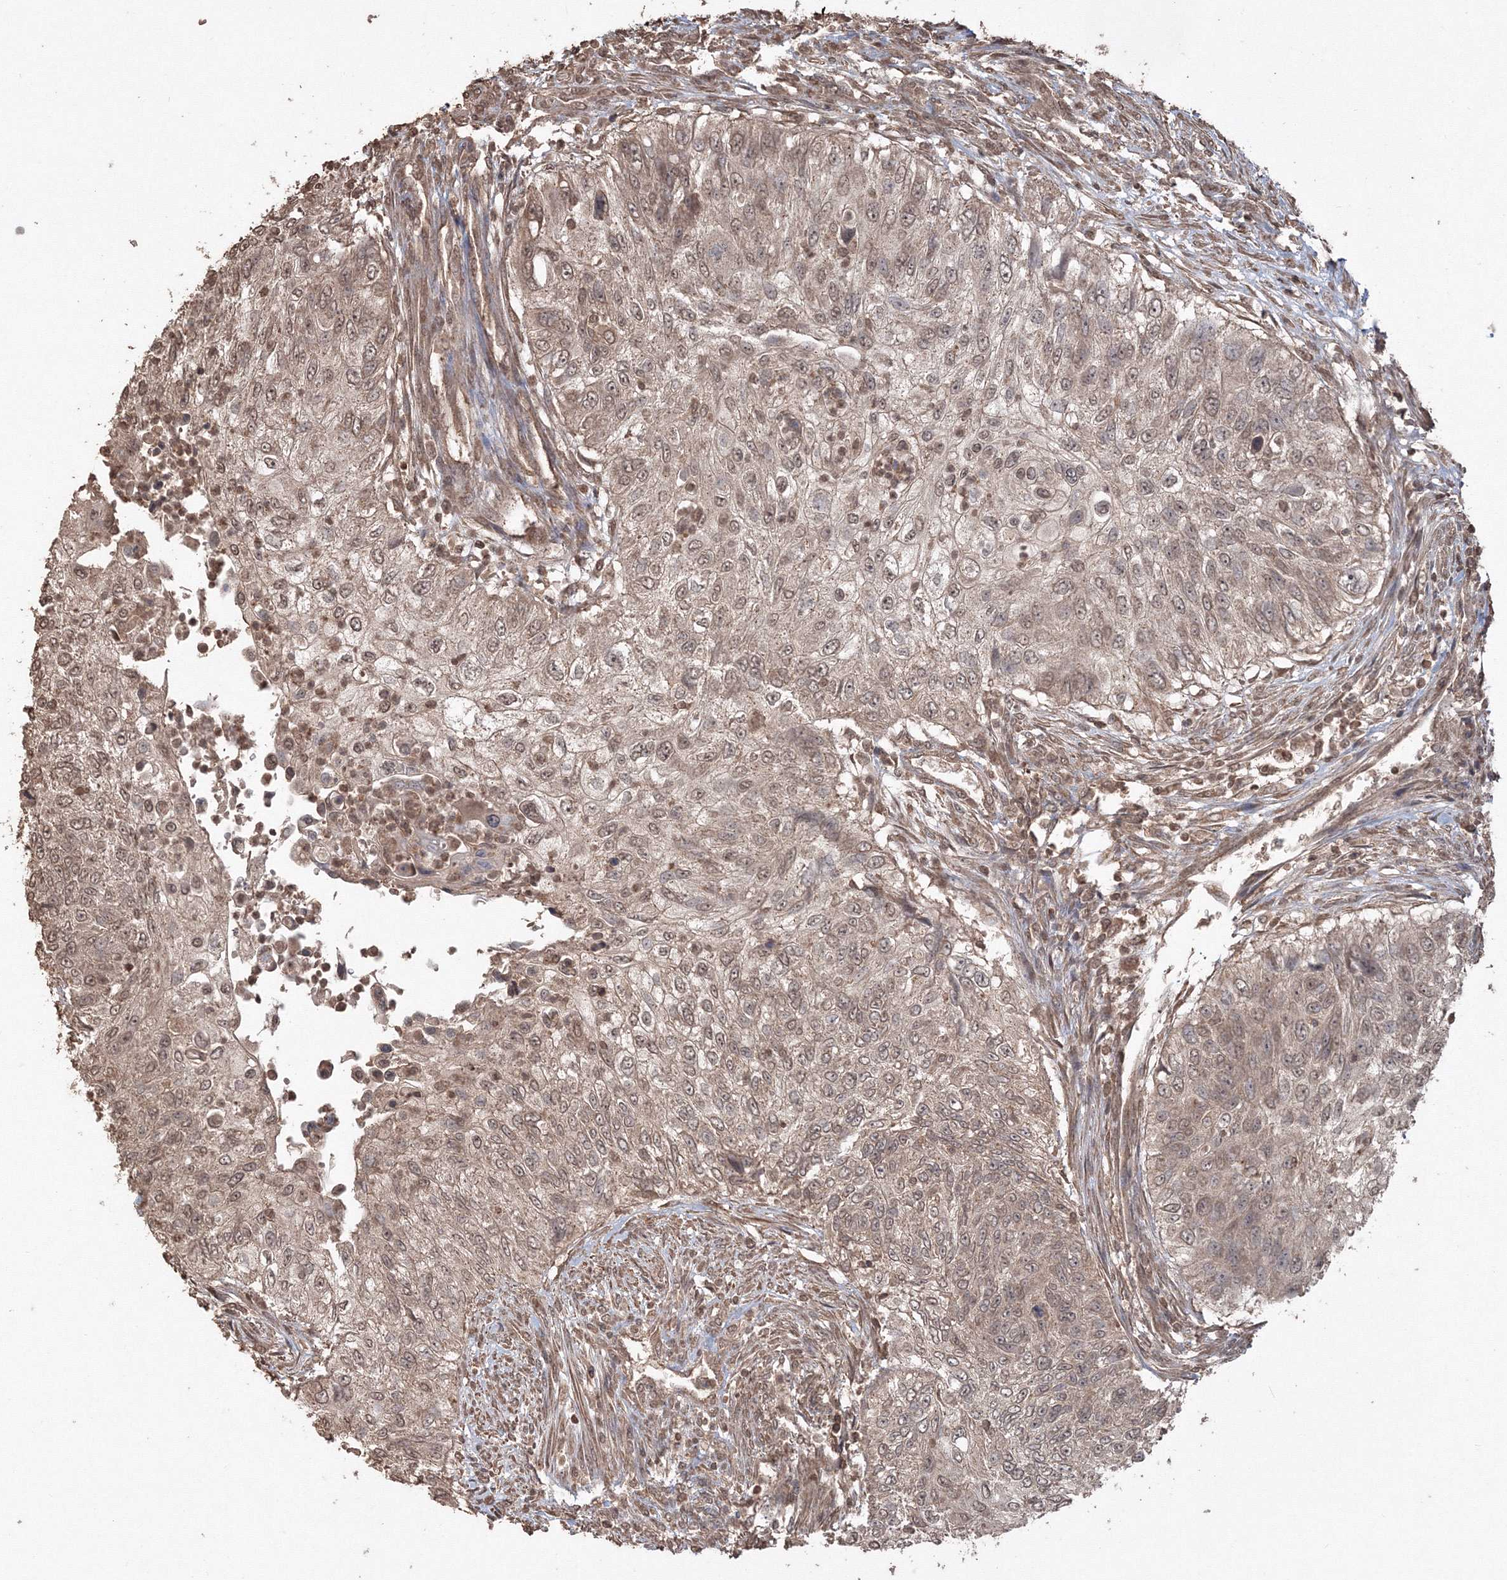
{"staining": {"intensity": "weak", "quantity": "25%-75%", "location": "cytoplasmic/membranous"}, "tissue": "urothelial cancer", "cell_type": "Tumor cells", "image_type": "cancer", "snomed": [{"axis": "morphology", "description": "Urothelial carcinoma, High grade"}, {"axis": "topography", "description": "Urinary bladder"}], "caption": "IHC histopathology image of neoplastic tissue: human urothelial cancer stained using immunohistochemistry reveals low levels of weak protein expression localized specifically in the cytoplasmic/membranous of tumor cells, appearing as a cytoplasmic/membranous brown color.", "gene": "CCDC122", "patient": {"sex": "female", "age": 60}}